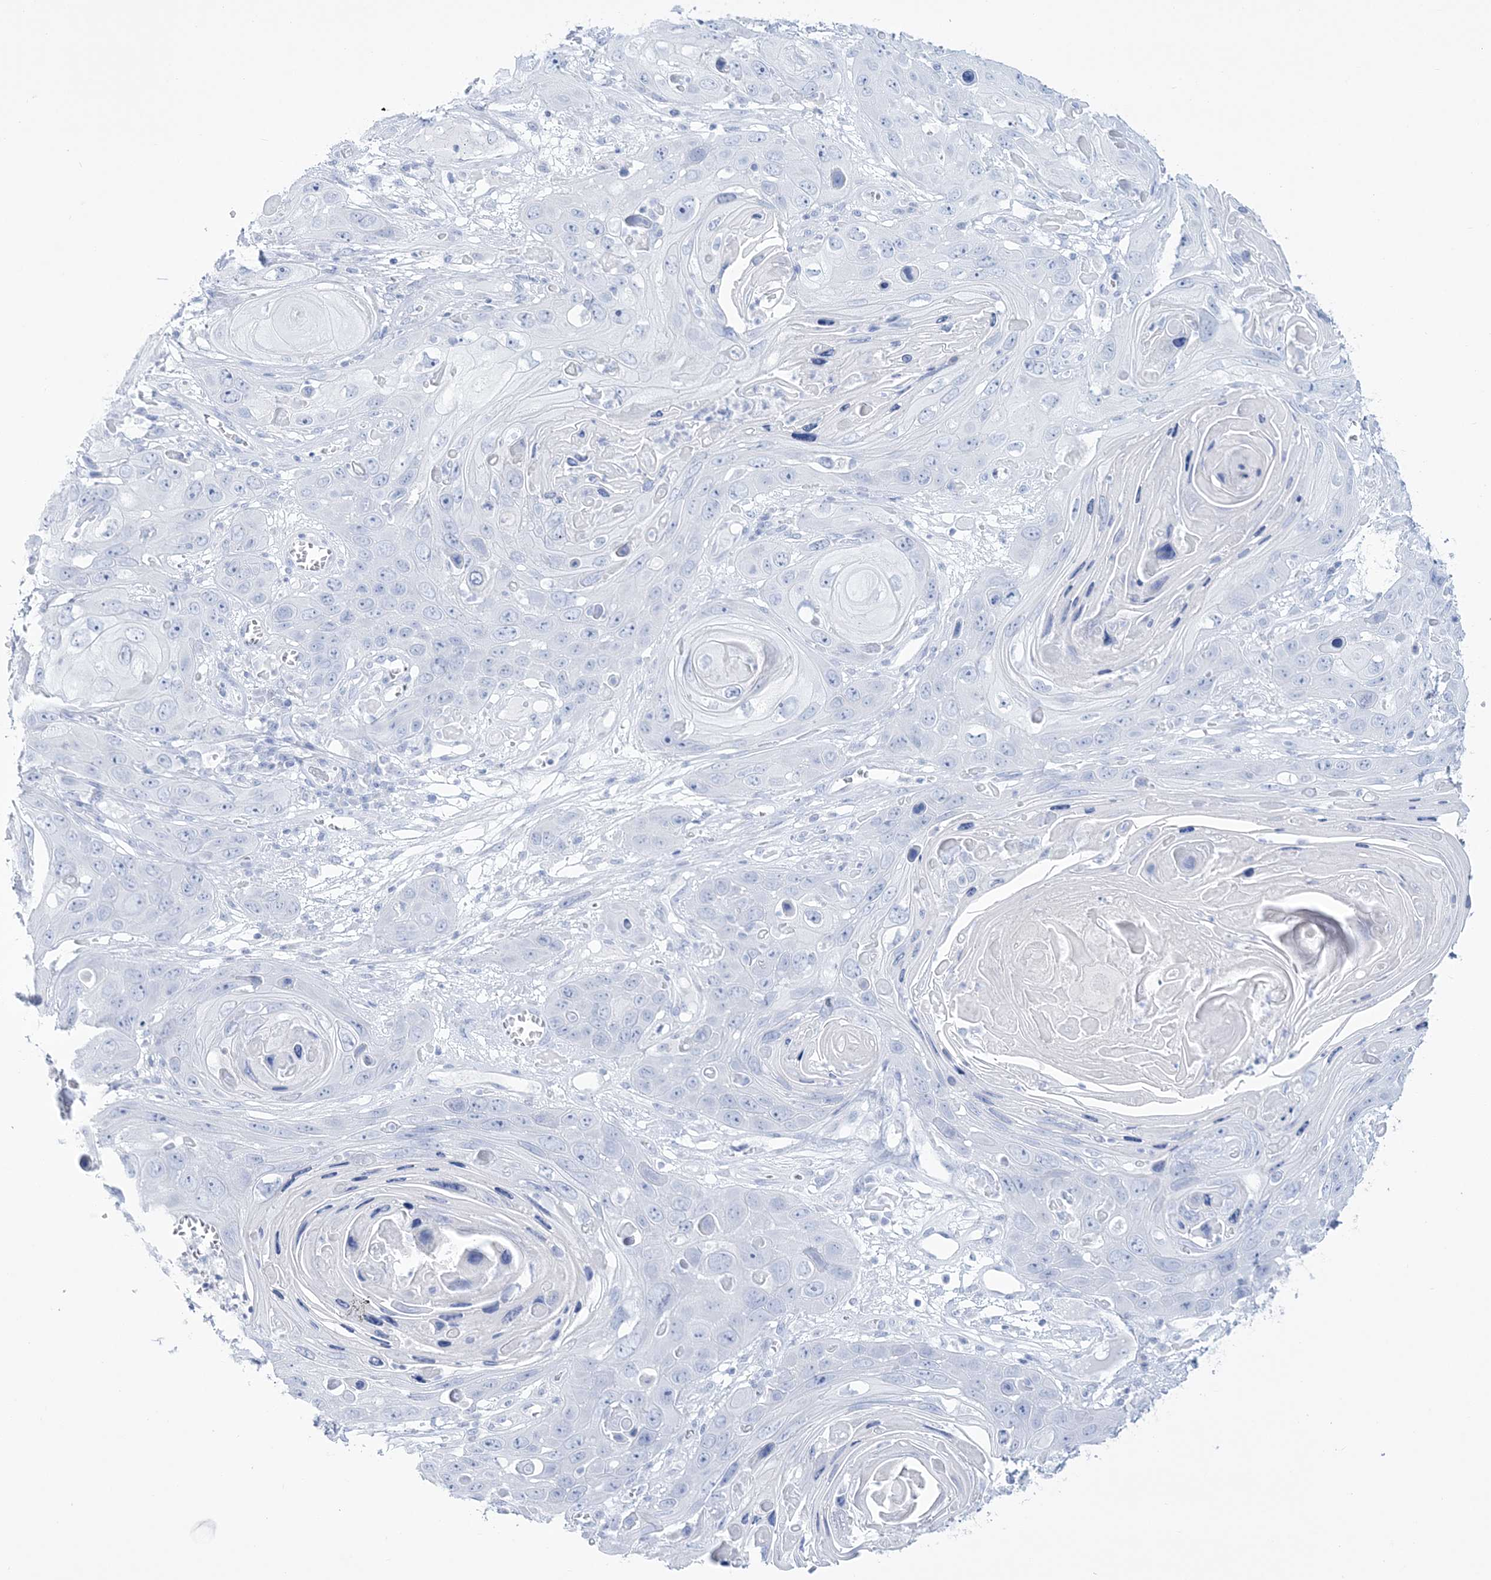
{"staining": {"intensity": "negative", "quantity": "none", "location": "none"}, "tissue": "skin cancer", "cell_type": "Tumor cells", "image_type": "cancer", "snomed": [{"axis": "morphology", "description": "Squamous cell carcinoma, NOS"}, {"axis": "topography", "description": "Skin"}], "caption": "DAB immunohistochemical staining of human skin squamous cell carcinoma demonstrates no significant positivity in tumor cells.", "gene": "RBP2", "patient": {"sex": "male", "age": 55}}